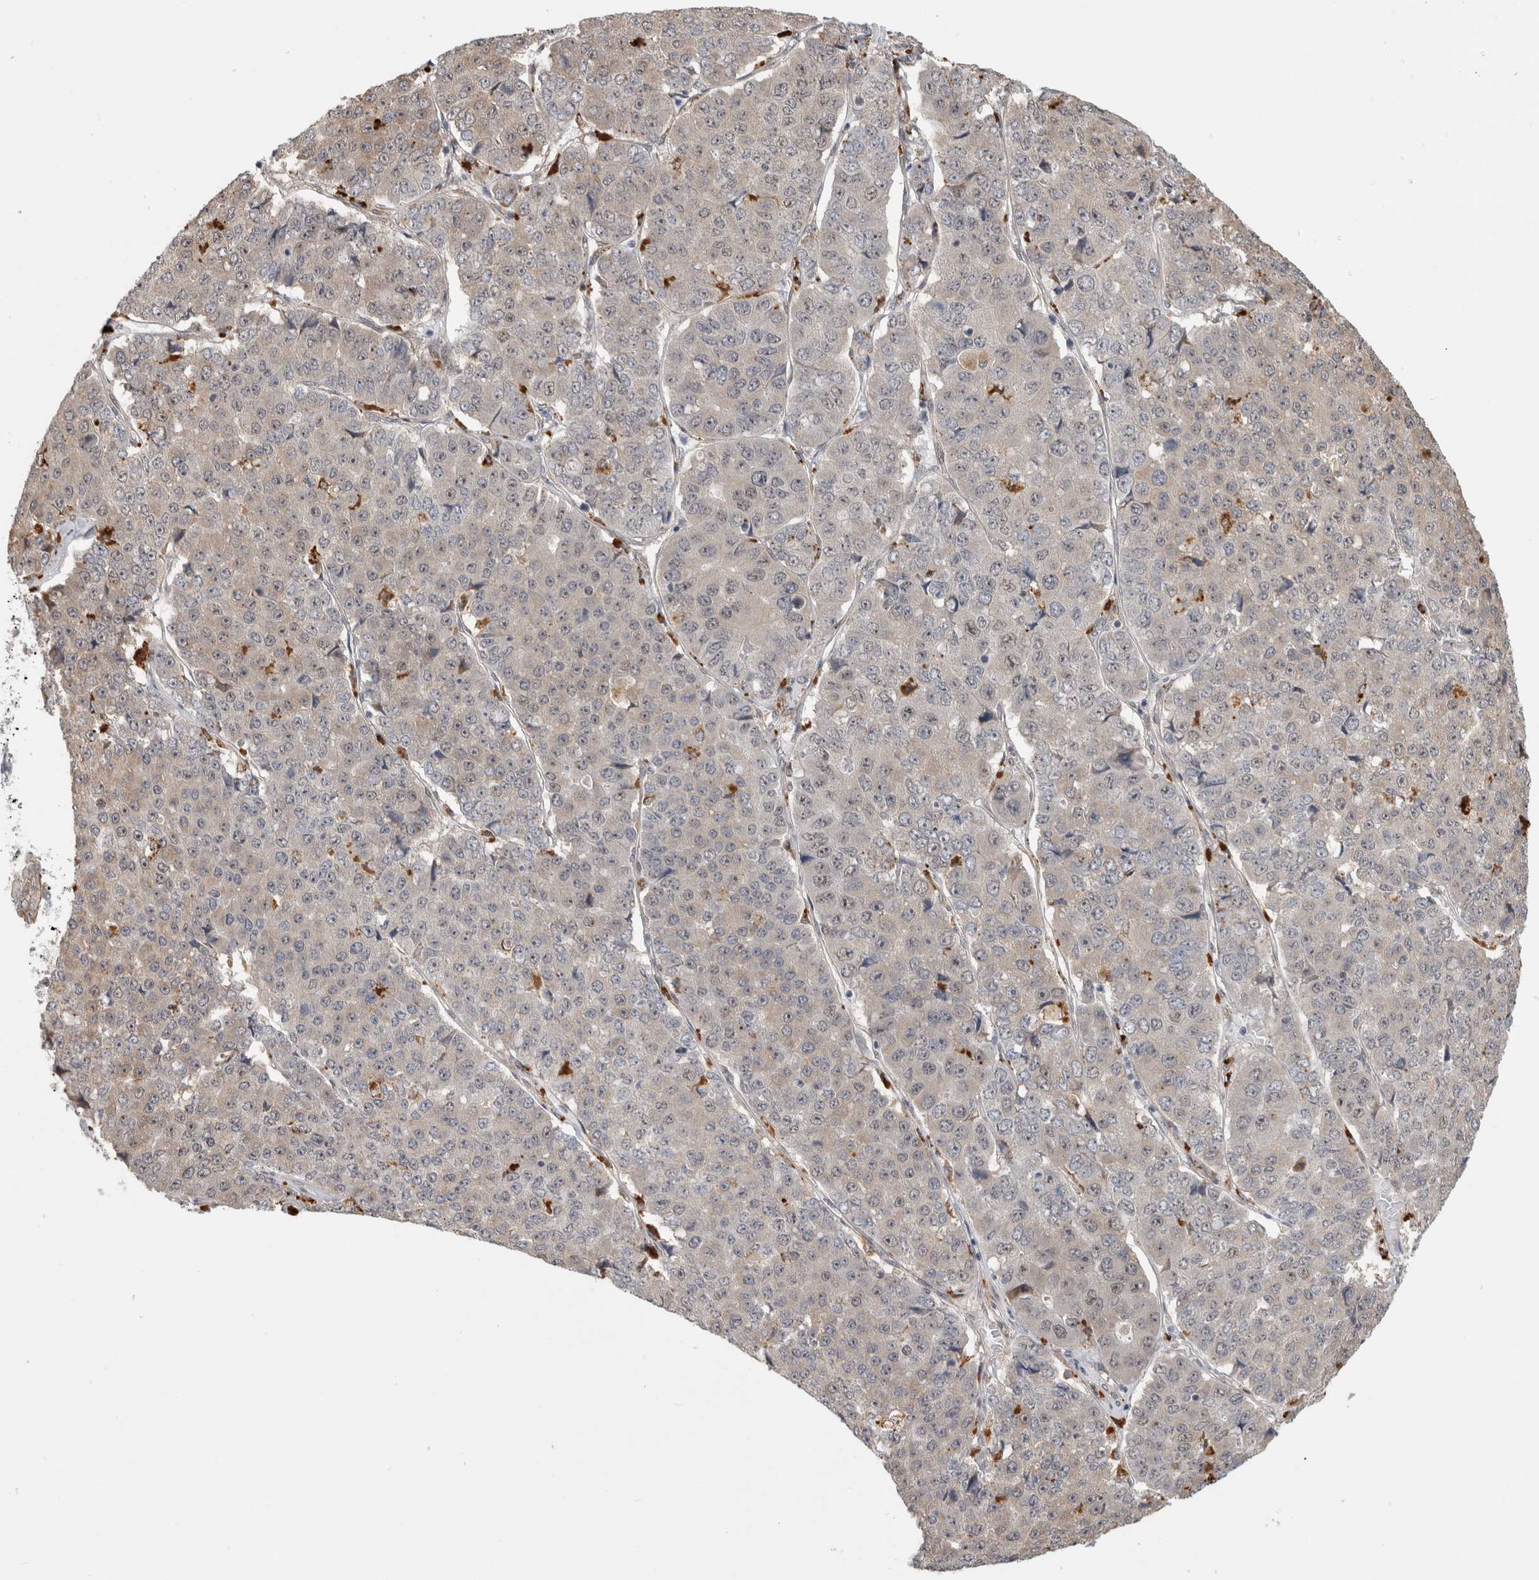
{"staining": {"intensity": "weak", "quantity": "<25%", "location": "nuclear"}, "tissue": "pancreatic cancer", "cell_type": "Tumor cells", "image_type": "cancer", "snomed": [{"axis": "morphology", "description": "Adenocarcinoma, NOS"}, {"axis": "topography", "description": "Pancreas"}], "caption": "DAB (3,3'-diaminobenzidine) immunohistochemical staining of adenocarcinoma (pancreatic) exhibits no significant staining in tumor cells.", "gene": "NAB2", "patient": {"sex": "male", "age": 50}}